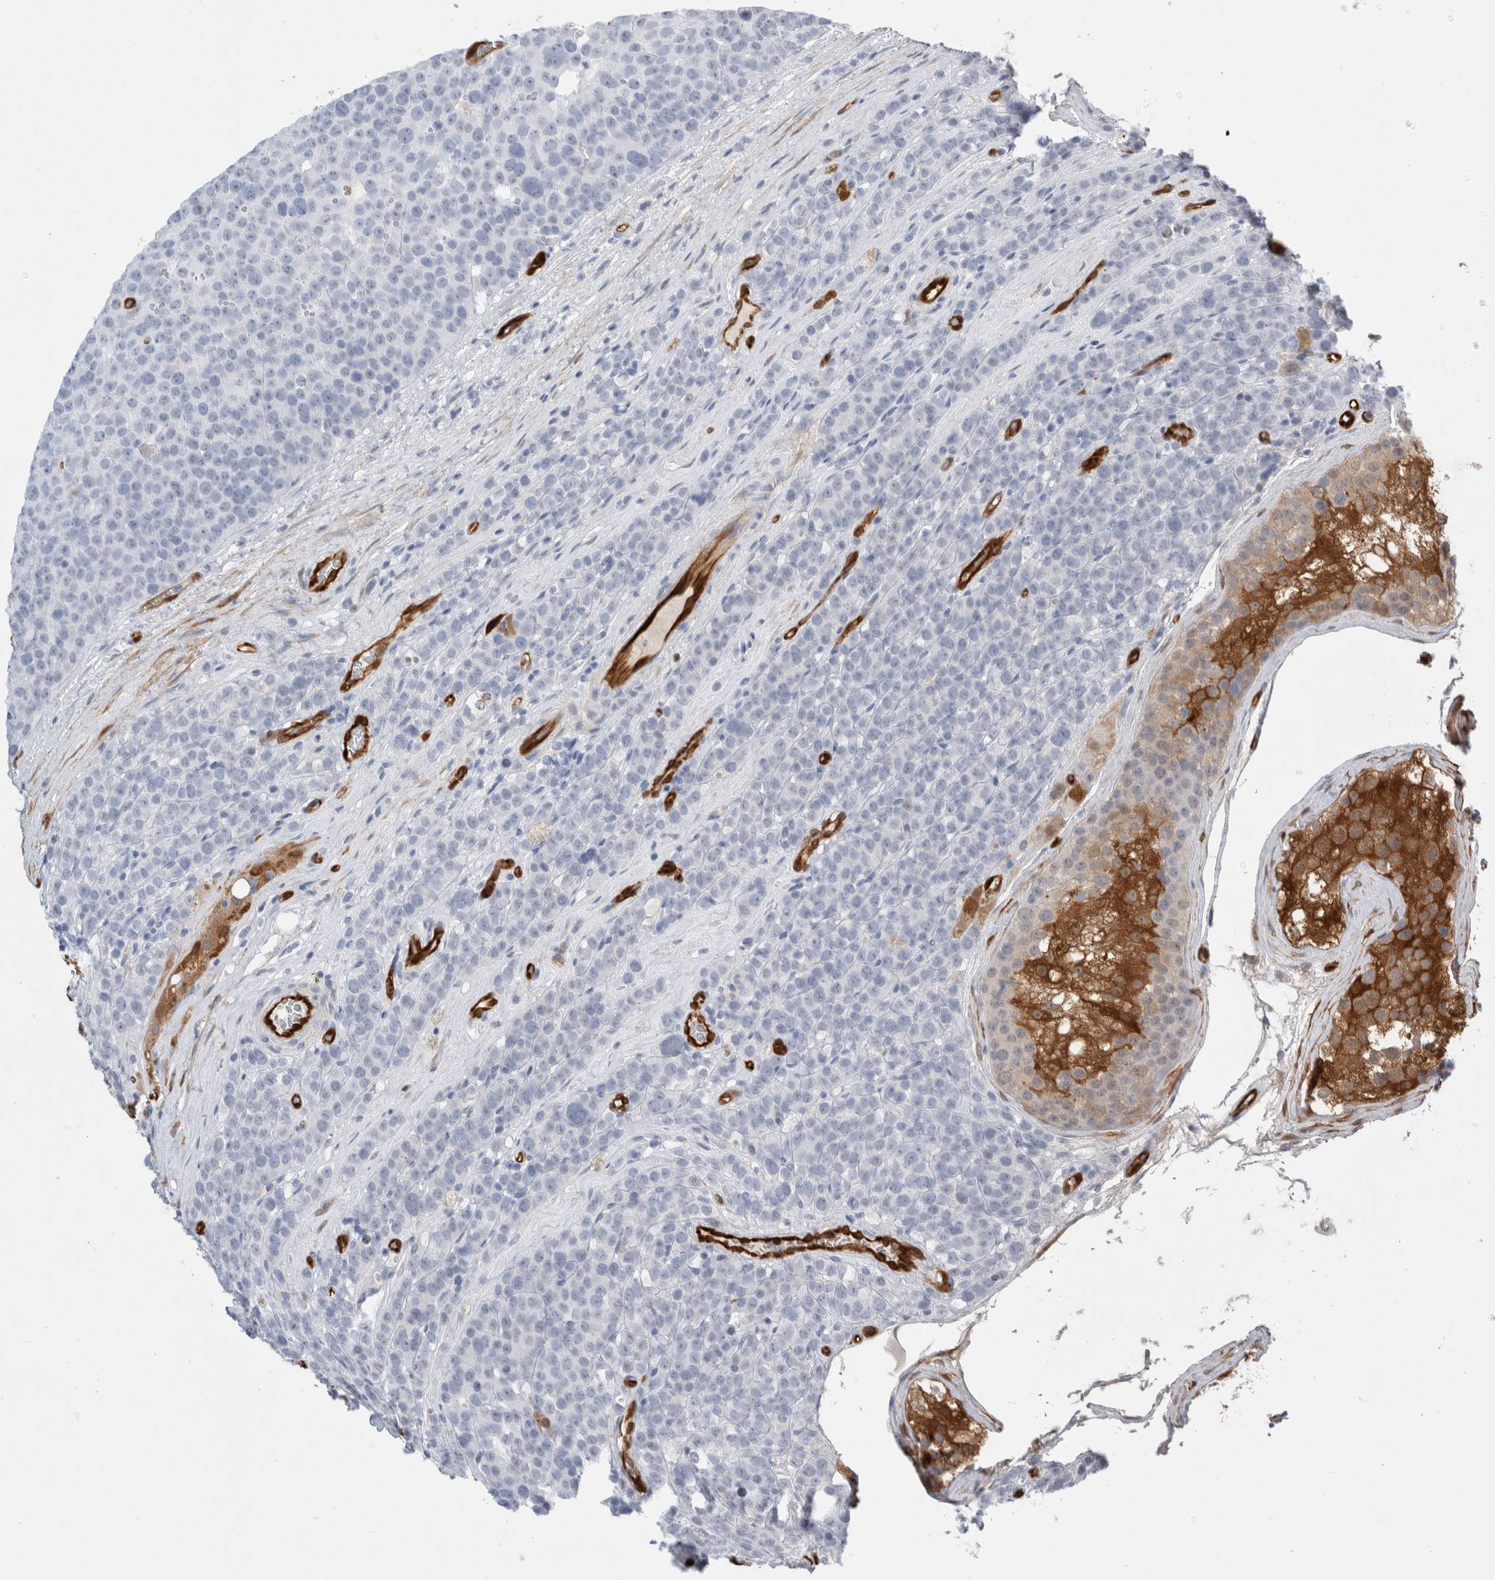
{"staining": {"intensity": "negative", "quantity": "none", "location": "none"}, "tissue": "testis cancer", "cell_type": "Tumor cells", "image_type": "cancer", "snomed": [{"axis": "morphology", "description": "Seminoma, NOS"}, {"axis": "topography", "description": "Testis"}], "caption": "Testis cancer stained for a protein using IHC reveals no expression tumor cells.", "gene": "NAPEPLD", "patient": {"sex": "male", "age": 71}}